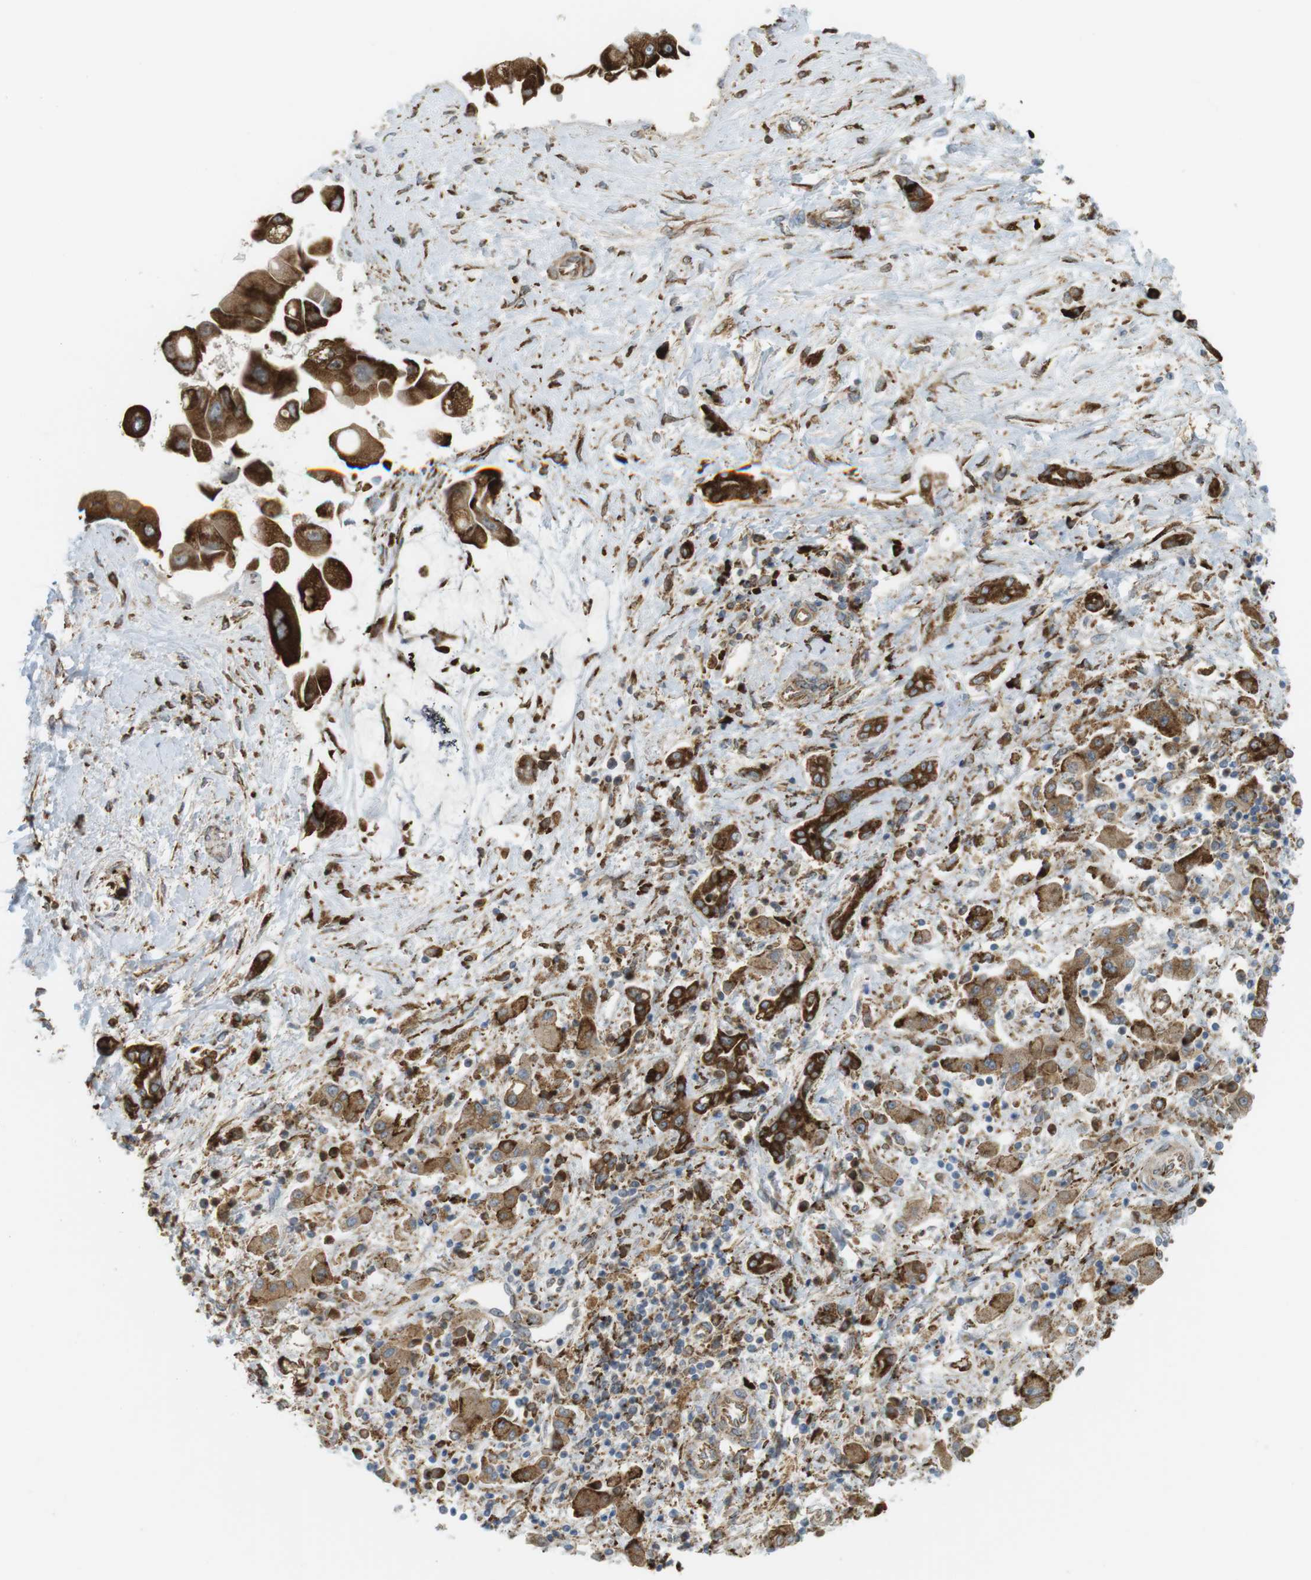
{"staining": {"intensity": "strong", "quantity": ">75%", "location": "cytoplasmic/membranous"}, "tissue": "liver cancer", "cell_type": "Tumor cells", "image_type": "cancer", "snomed": [{"axis": "morphology", "description": "Cholangiocarcinoma"}, {"axis": "topography", "description": "Liver"}], "caption": "Protein expression analysis of human liver cancer reveals strong cytoplasmic/membranous positivity in about >75% of tumor cells. The staining is performed using DAB (3,3'-diaminobenzidine) brown chromogen to label protein expression. The nuclei are counter-stained blue using hematoxylin.", "gene": "MBOAT2", "patient": {"sex": "male", "age": 50}}